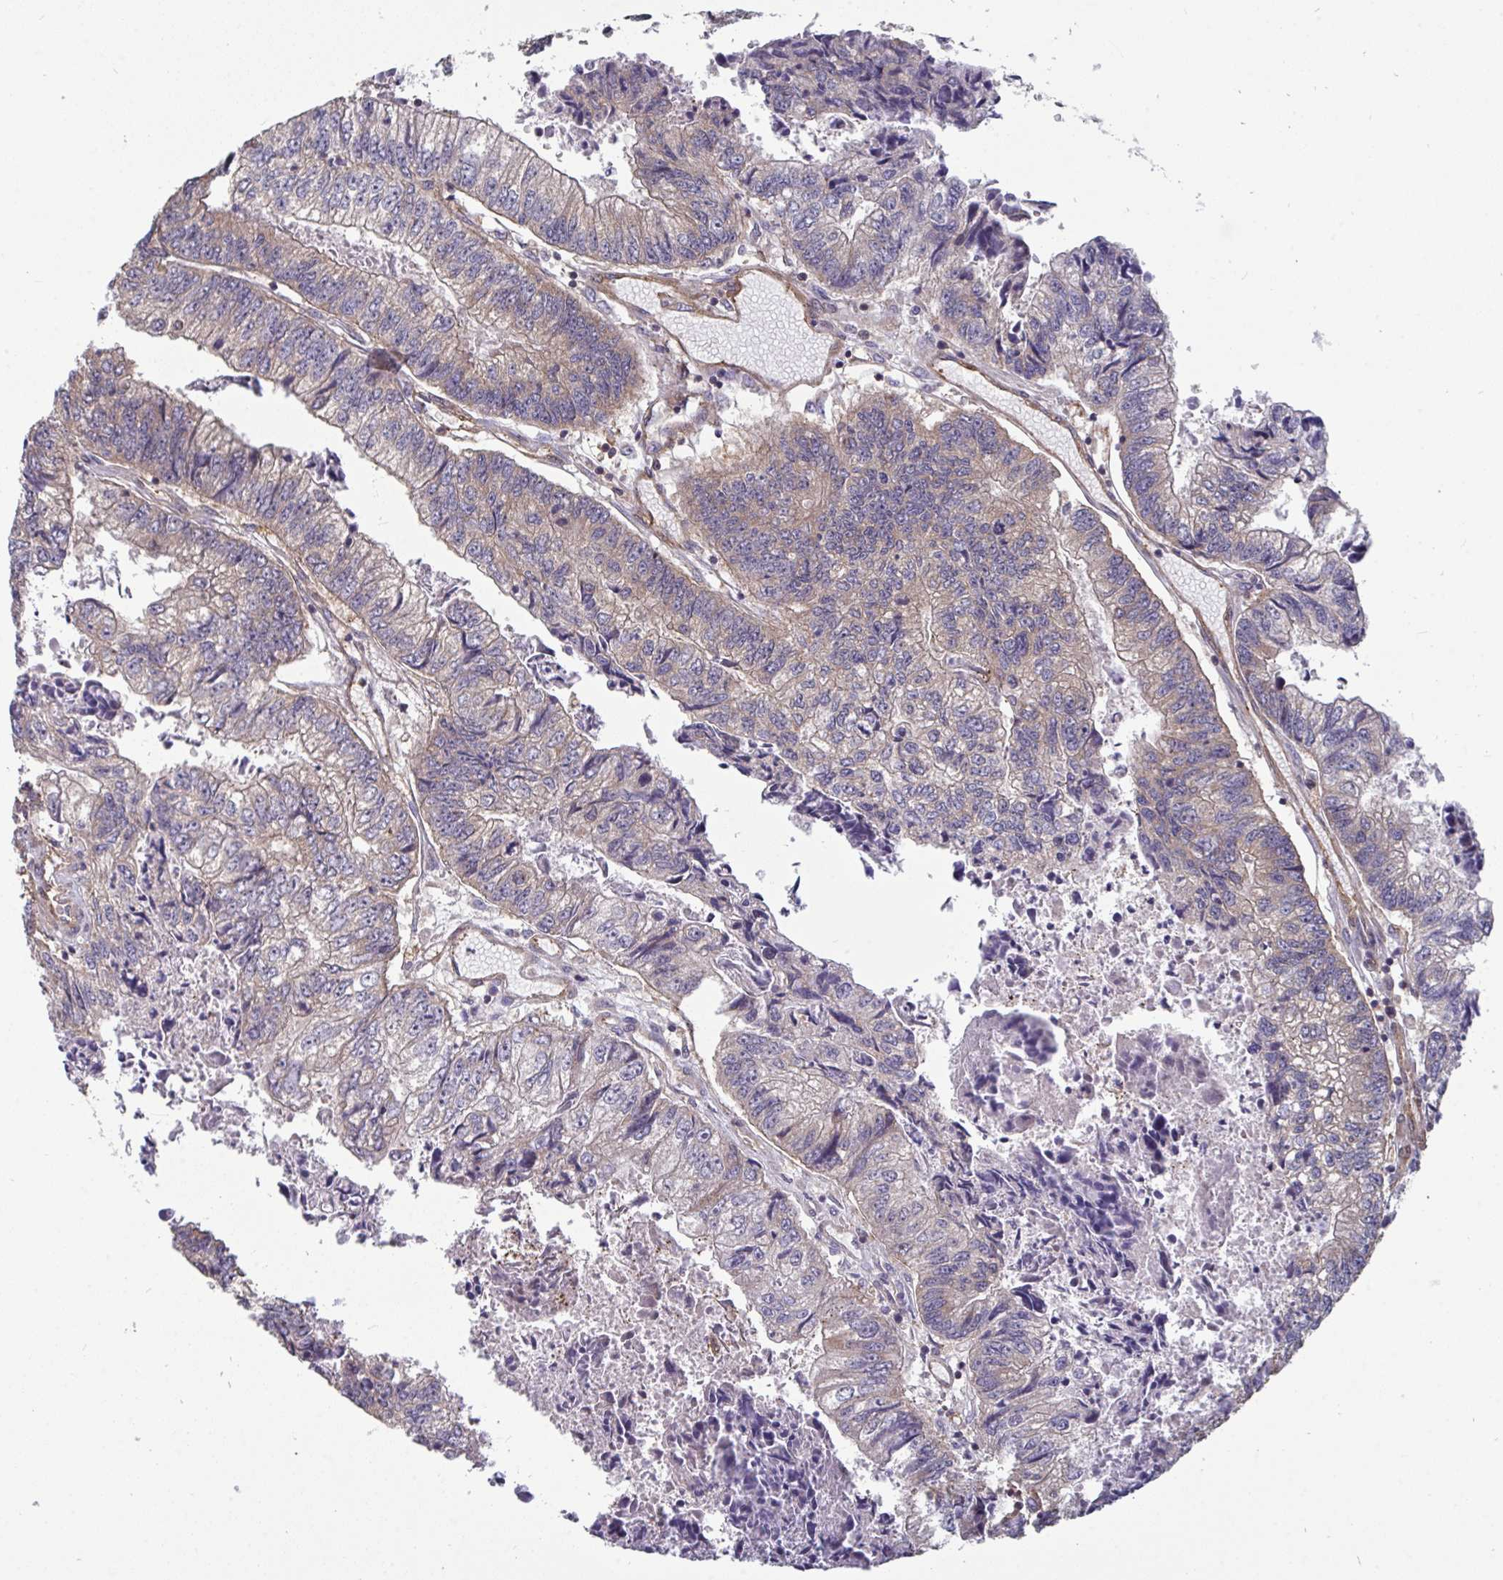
{"staining": {"intensity": "negative", "quantity": "none", "location": "none"}, "tissue": "colorectal cancer", "cell_type": "Tumor cells", "image_type": "cancer", "snomed": [{"axis": "morphology", "description": "Adenocarcinoma, NOS"}, {"axis": "topography", "description": "Colon"}], "caption": "This is a histopathology image of IHC staining of colorectal adenocarcinoma, which shows no expression in tumor cells.", "gene": "ISCU", "patient": {"sex": "male", "age": 86}}